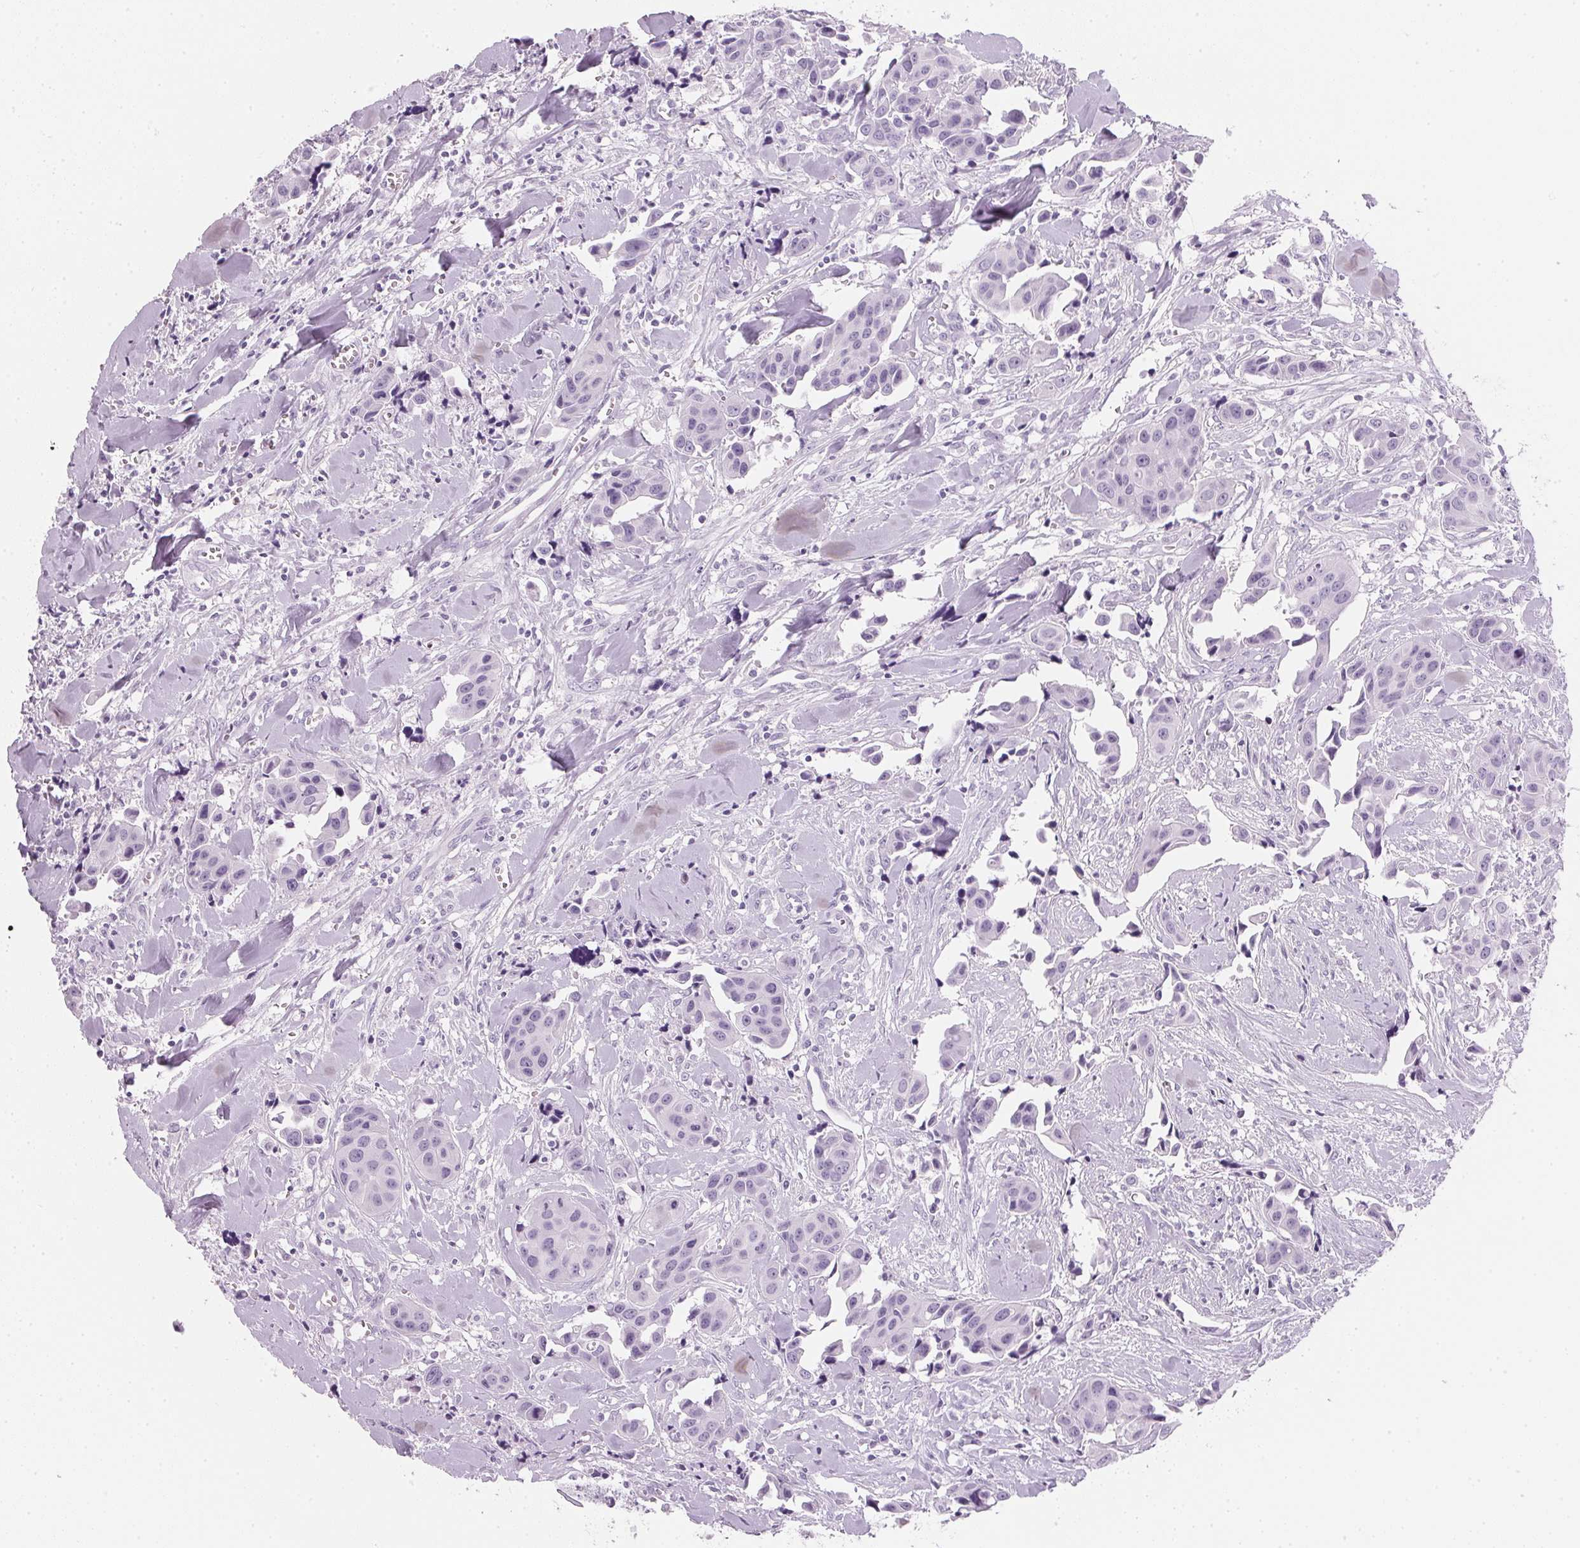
{"staining": {"intensity": "negative", "quantity": "none", "location": "none"}, "tissue": "head and neck cancer", "cell_type": "Tumor cells", "image_type": "cancer", "snomed": [{"axis": "morphology", "description": "Adenocarcinoma, NOS"}, {"axis": "topography", "description": "Head-Neck"}], "caption": "Protein analysis of head and neck cancer shows no significant staining in tumor cells.", "gene": "IGFBP1", "patient": {"sex": "male", "age": 76}}